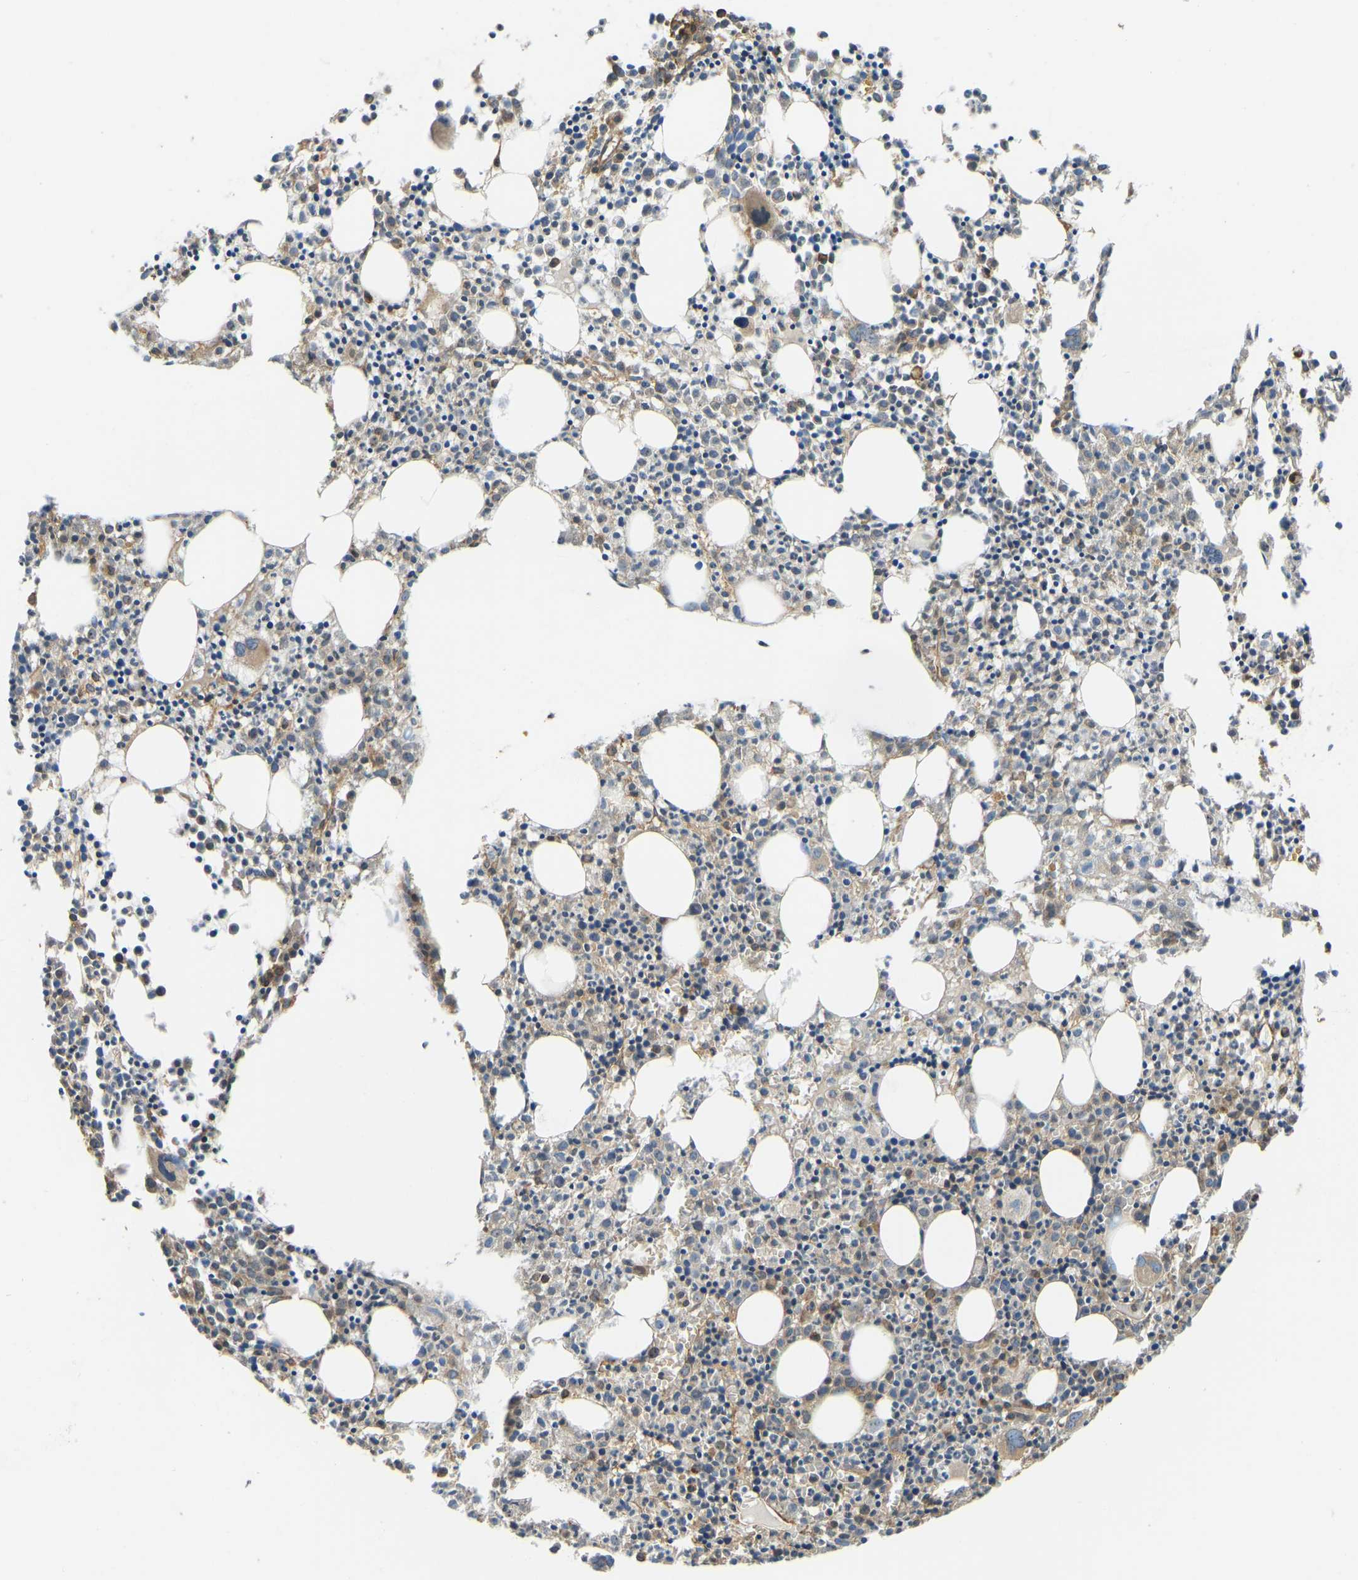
{"staining": {"intensity": "moderate", "quantity": "25%-75%", "location": "cytoplasmic/membranous"}, "tissue": "bone marrow", "cell_type": "Hematopoietic cells", "image_type": "normal", "snomed": [{"axis": "morphology", "description": "Normal tissue, NOS"}, {"axis": "morphology", "description": "Inflammation, NOS"}, {"axis": "topography", "description": "Bone marrow"}], "caption": "This image reveals IHC staining of unremarkable human bone marrow, with medium moderate cytoplasmic/membranous positivity in approximately 25%-75% of hematopoietic cells.", "gene": "OS9", "patient": {"sex": "male", "age": 25}}